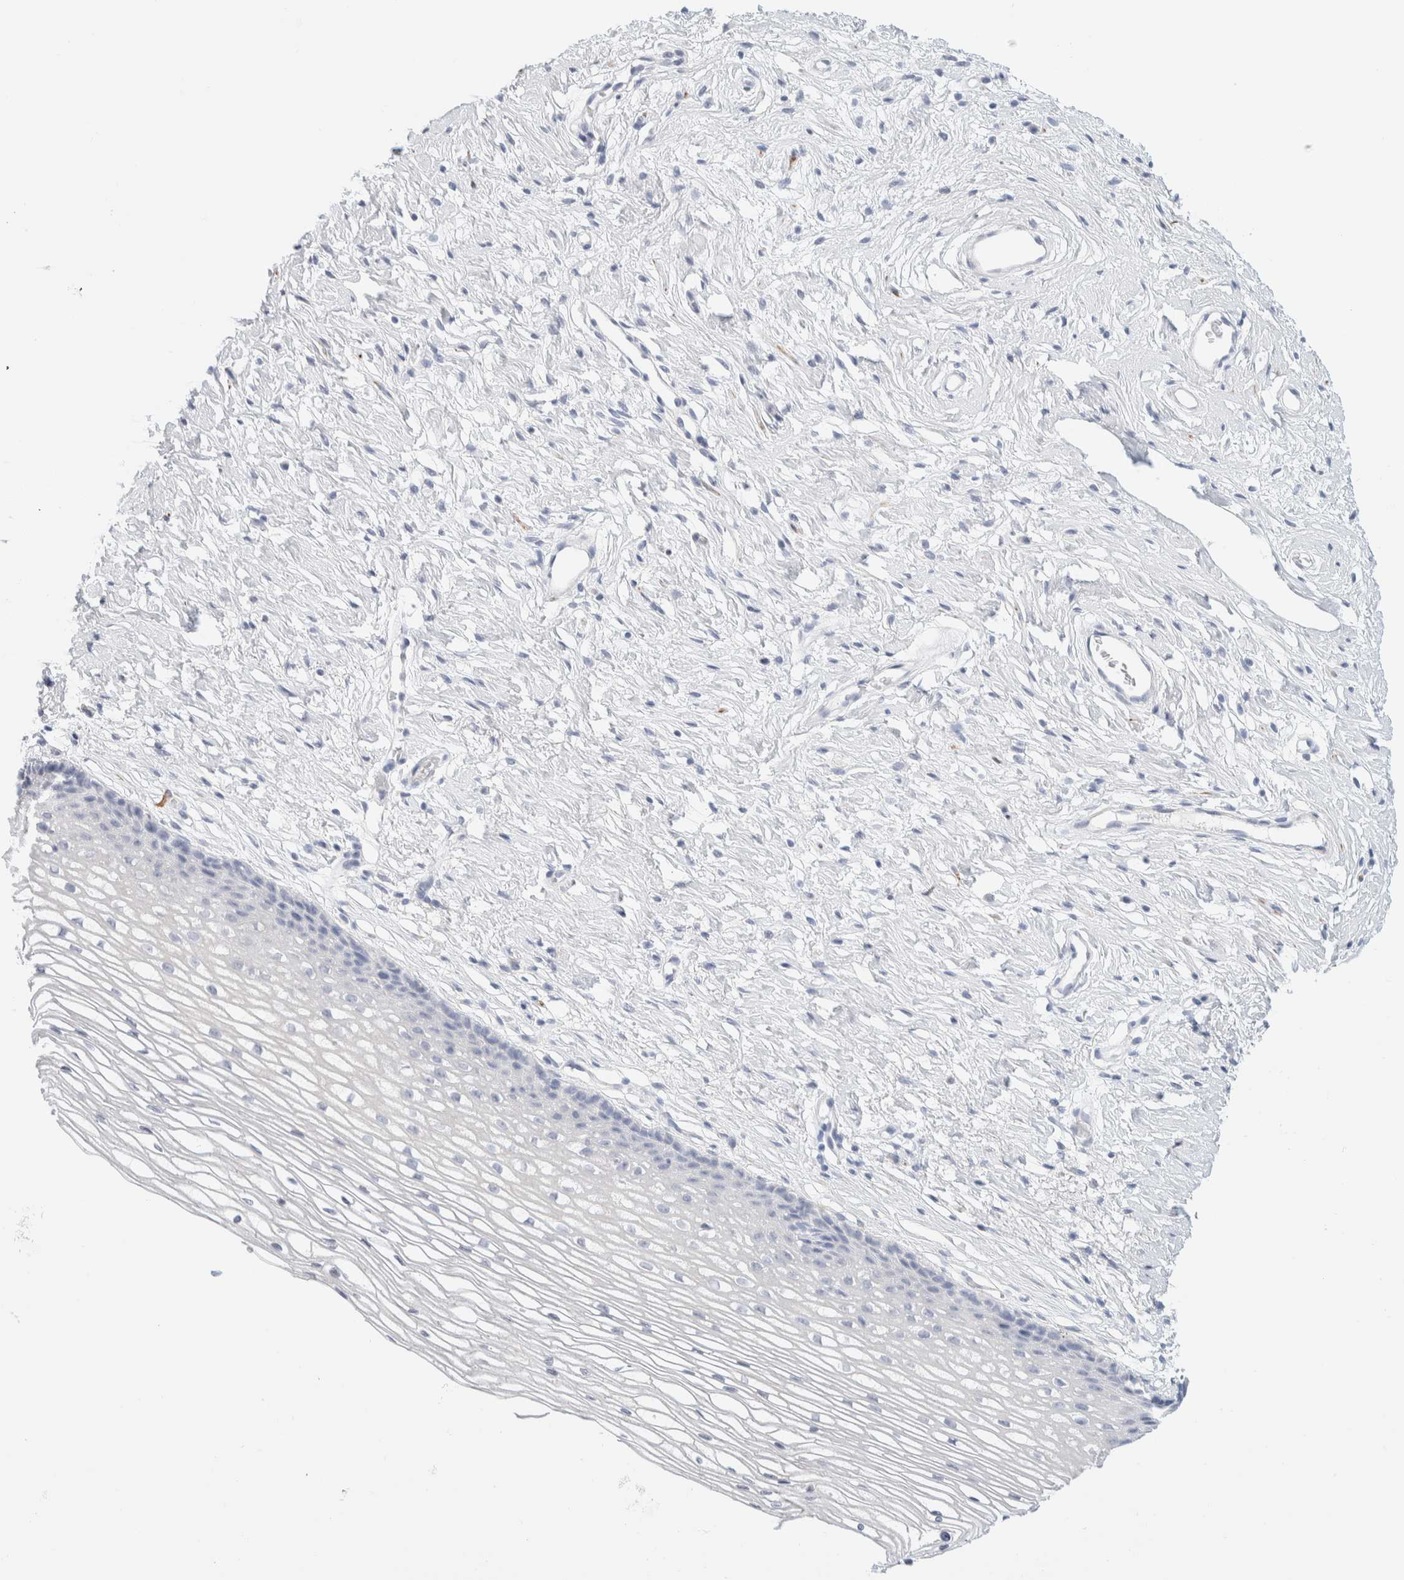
{"staining": {"intensity": "negative", "quantity": "none", "location": "none"}, "tissue": "cervix", "cell_type": "Glandular cells", "image_type": "normal", "snomed": [{"axis": "morphology", "description": "Normal tissue, NOS"}, {"axis": "topography", "description": "Cervix"}], "caption": "High power microscopy photomicrograph of an IHC micrograph of unremarkable cervix, revealing no significant positivity in glandular cells.", "gene": "ATCAY", "patient": {"sex": "female", "age": 77}}